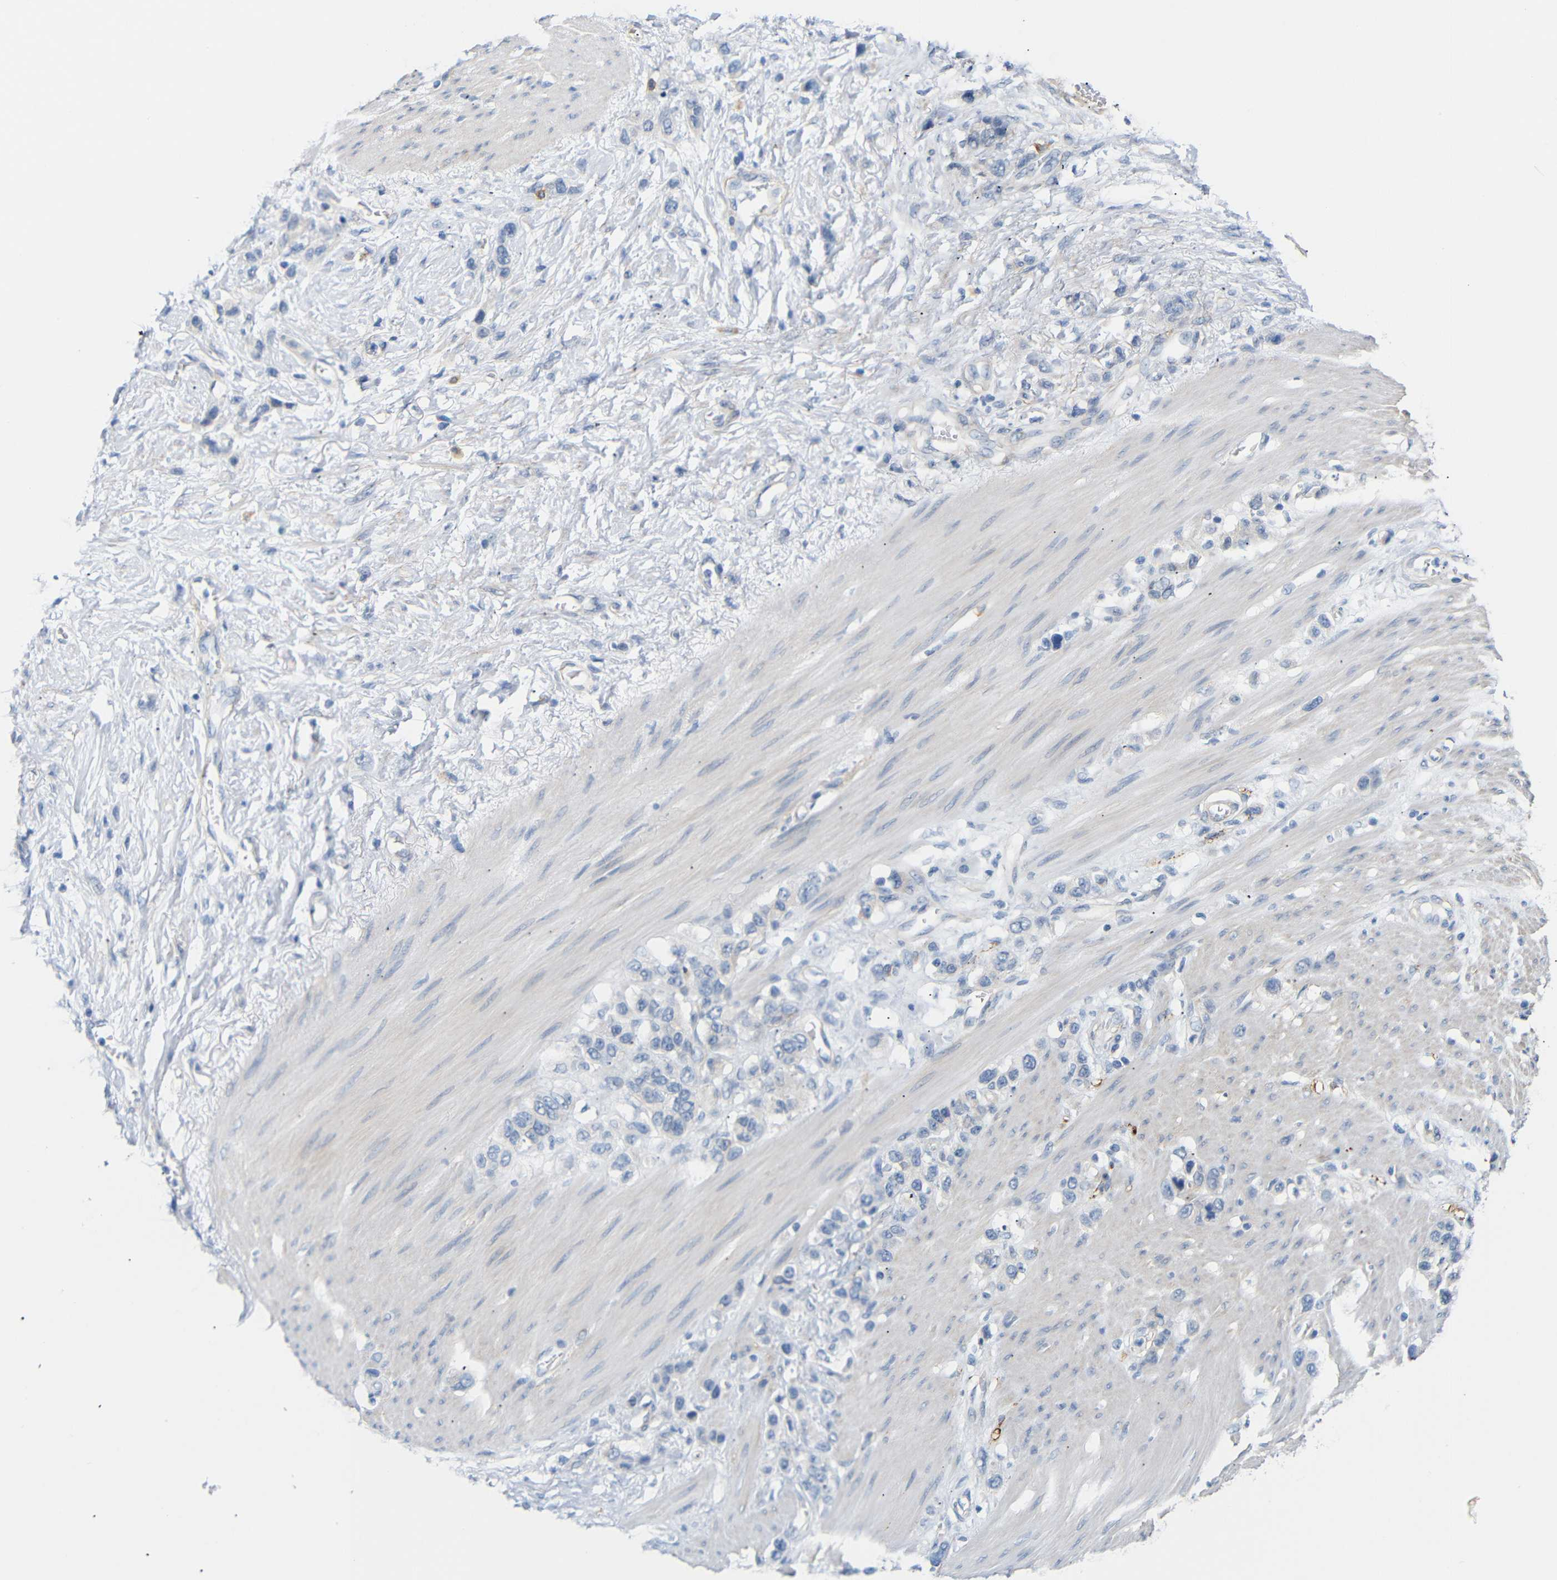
{"staining": {"intensity": "negative", "quantity": "none", "location": "none"}, "tissue": "stomach cancer", "cell_type": "Tumor cells", "image_type": "cancer", "snomed": [{"axis": "morphology", "description": "Adenocarcinoma, NOS"}, {"axis": "morphology", "description": "Adenocarcinoma, High grade"}, {"axis": "topography", "description": "Stomach, upper"}, {"axis": "topography", "description": "Stomach, lower"}], "caption": "High magnification brightfield microscopy of stomach cancer (adenocarcinoma (high-grade)) stained with DAB (brown) and counterstained with hematoxylin (blue): tumor cells show no significant expression.", "gene": "STMN3", "patient": {"sex": "female", "age": 65}}